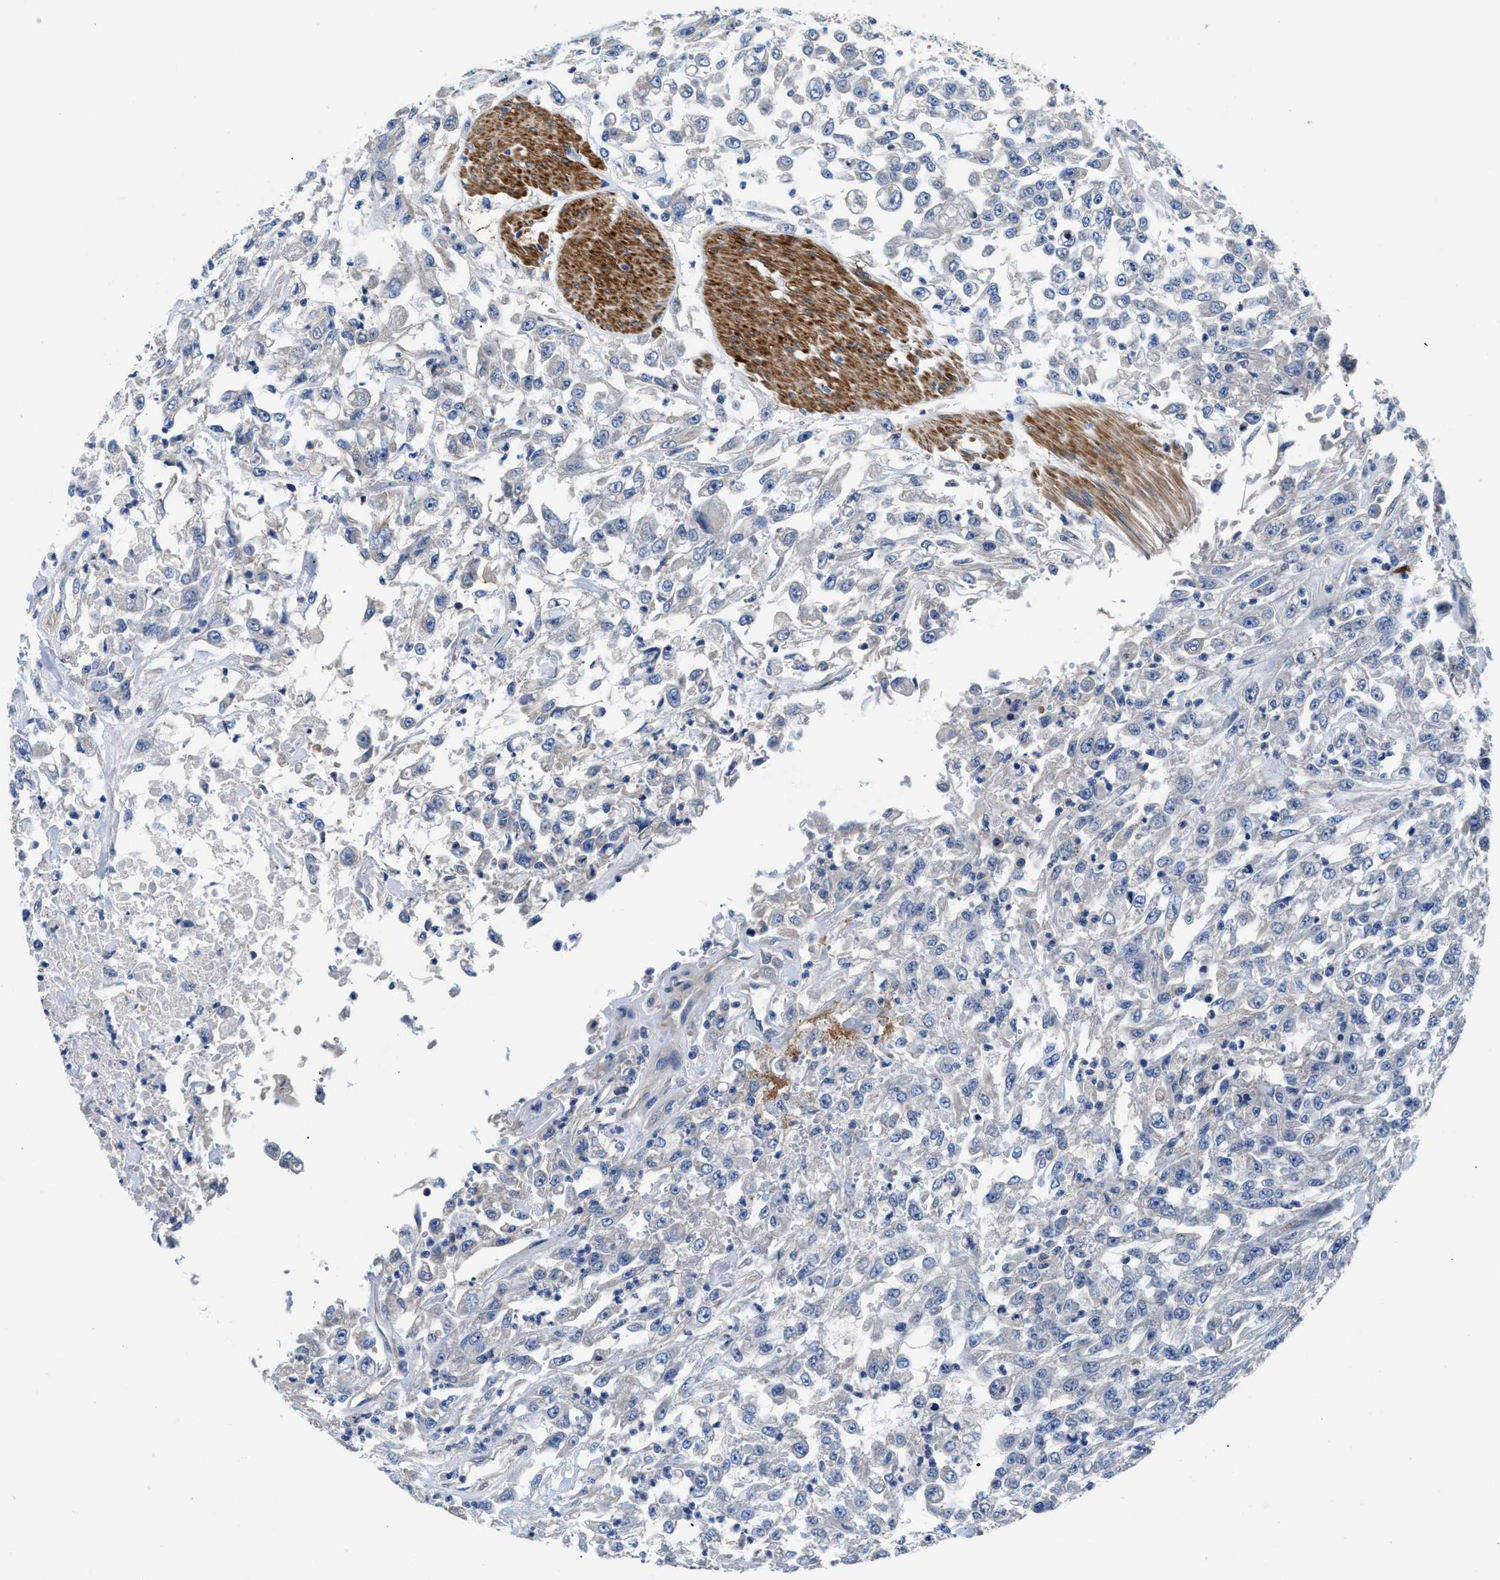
{"staining": {"intensity": "negative", "quantity": "none", "location": "none"}, "tissue": "urothelial cancer", "cell_type": "Tumor cells", "image_type": "cancer", "snomed": [{"axis": "morphology", "description": "Urothelial carcinoma, High grade"}, {"axis": "topography", "description": "Urinary bladder"}], "caption": "Urothelial cancer stained for a protein using IHC shows no staining tumor cells.", "gene": "PARG", "patient": {"sex": "male", "age": 46}}